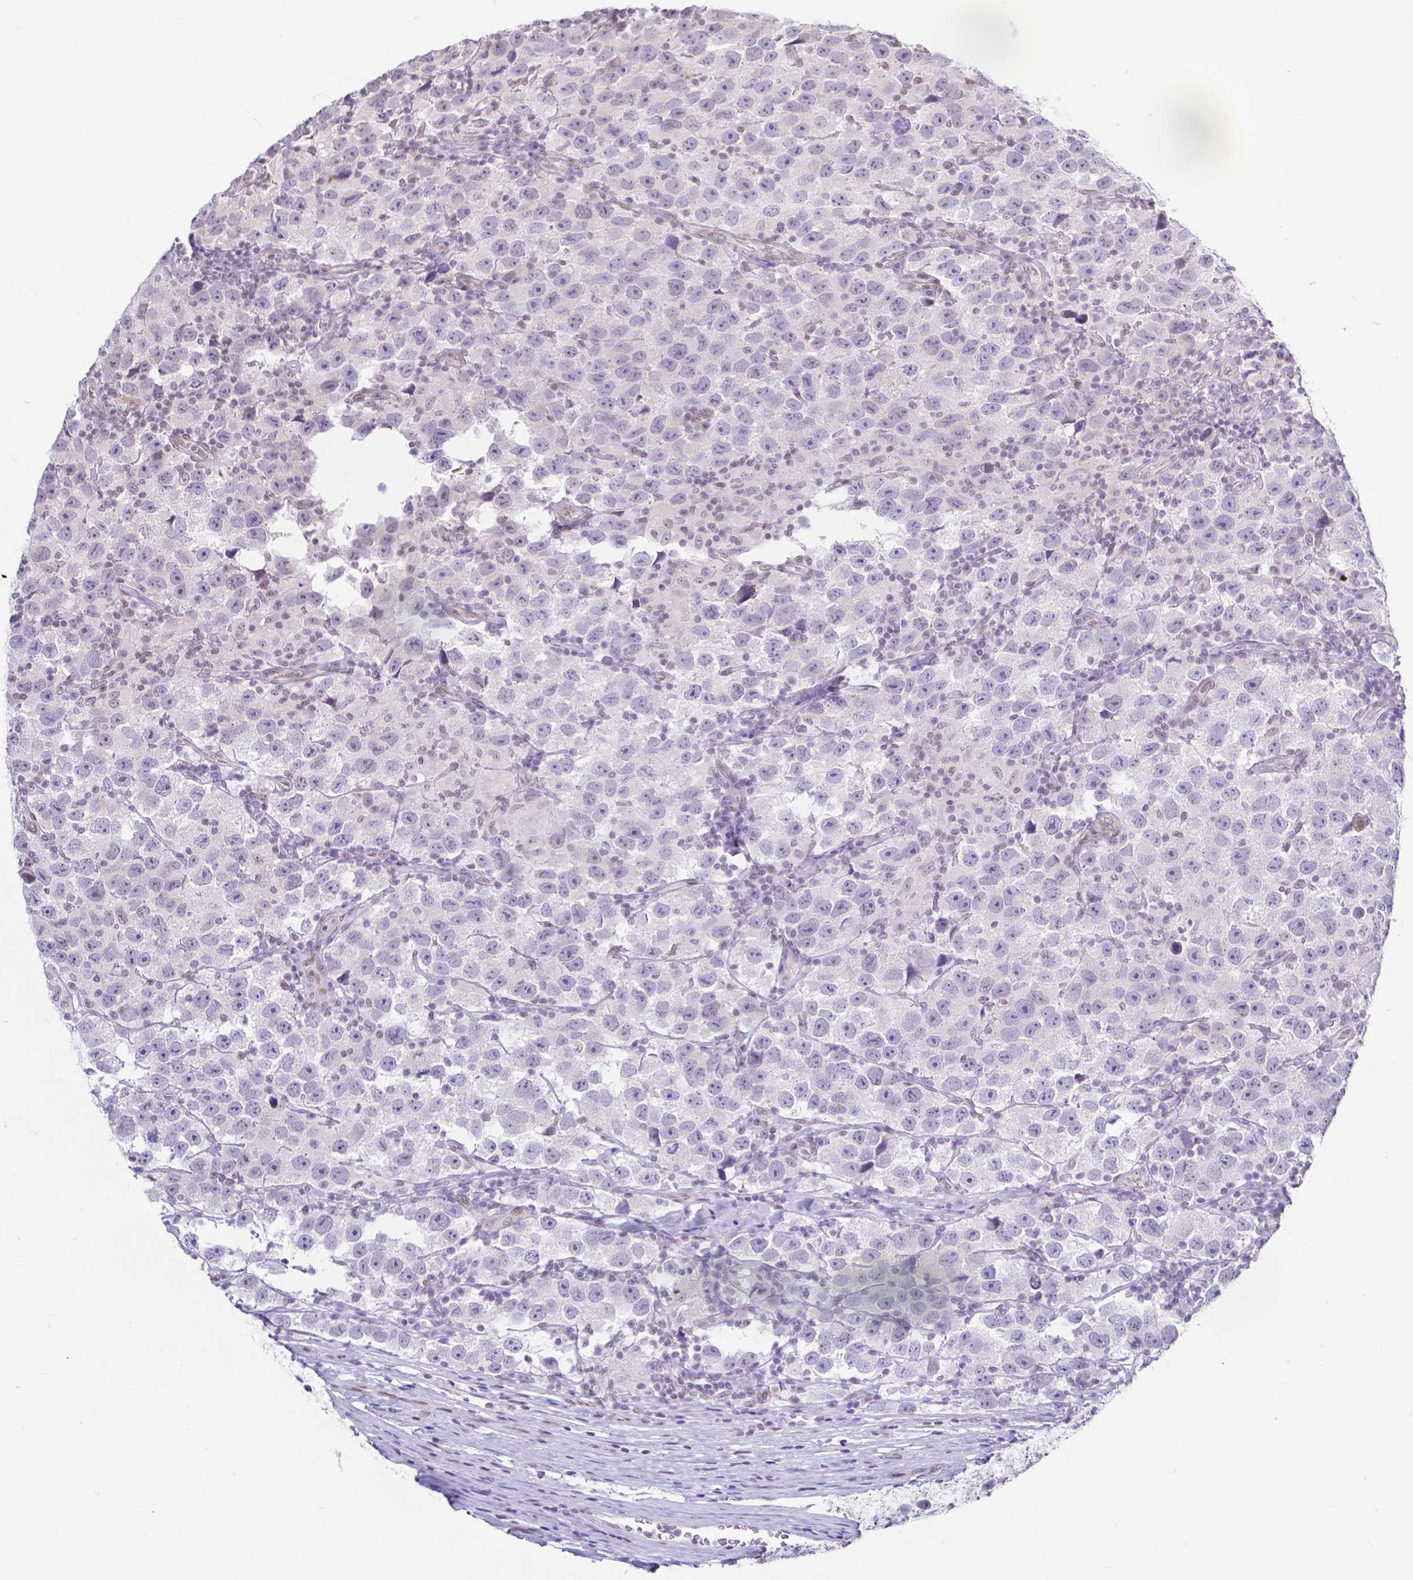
{"staining": {"intensity": "negative", "quantity": "none", "location": "none"}, "tissue": "testis cancer", "cell_type": "Tumor cells", "image_type": "cancer", "snomed": [{"axis": "morphology", "description": "Seminoma, NOS"}, {"axis": "topography", "description": "Testis"}], "caption": "The immunohistochemistry histopathology image has no significant staining in tumor cells of seminoma (testis) tissue. The staining is performed using DAB brown chromogen with nuclei counter-stained in using hematoxylin.", "gene": "FAM83G", "patient": {"sex": "male", "age": 26}}